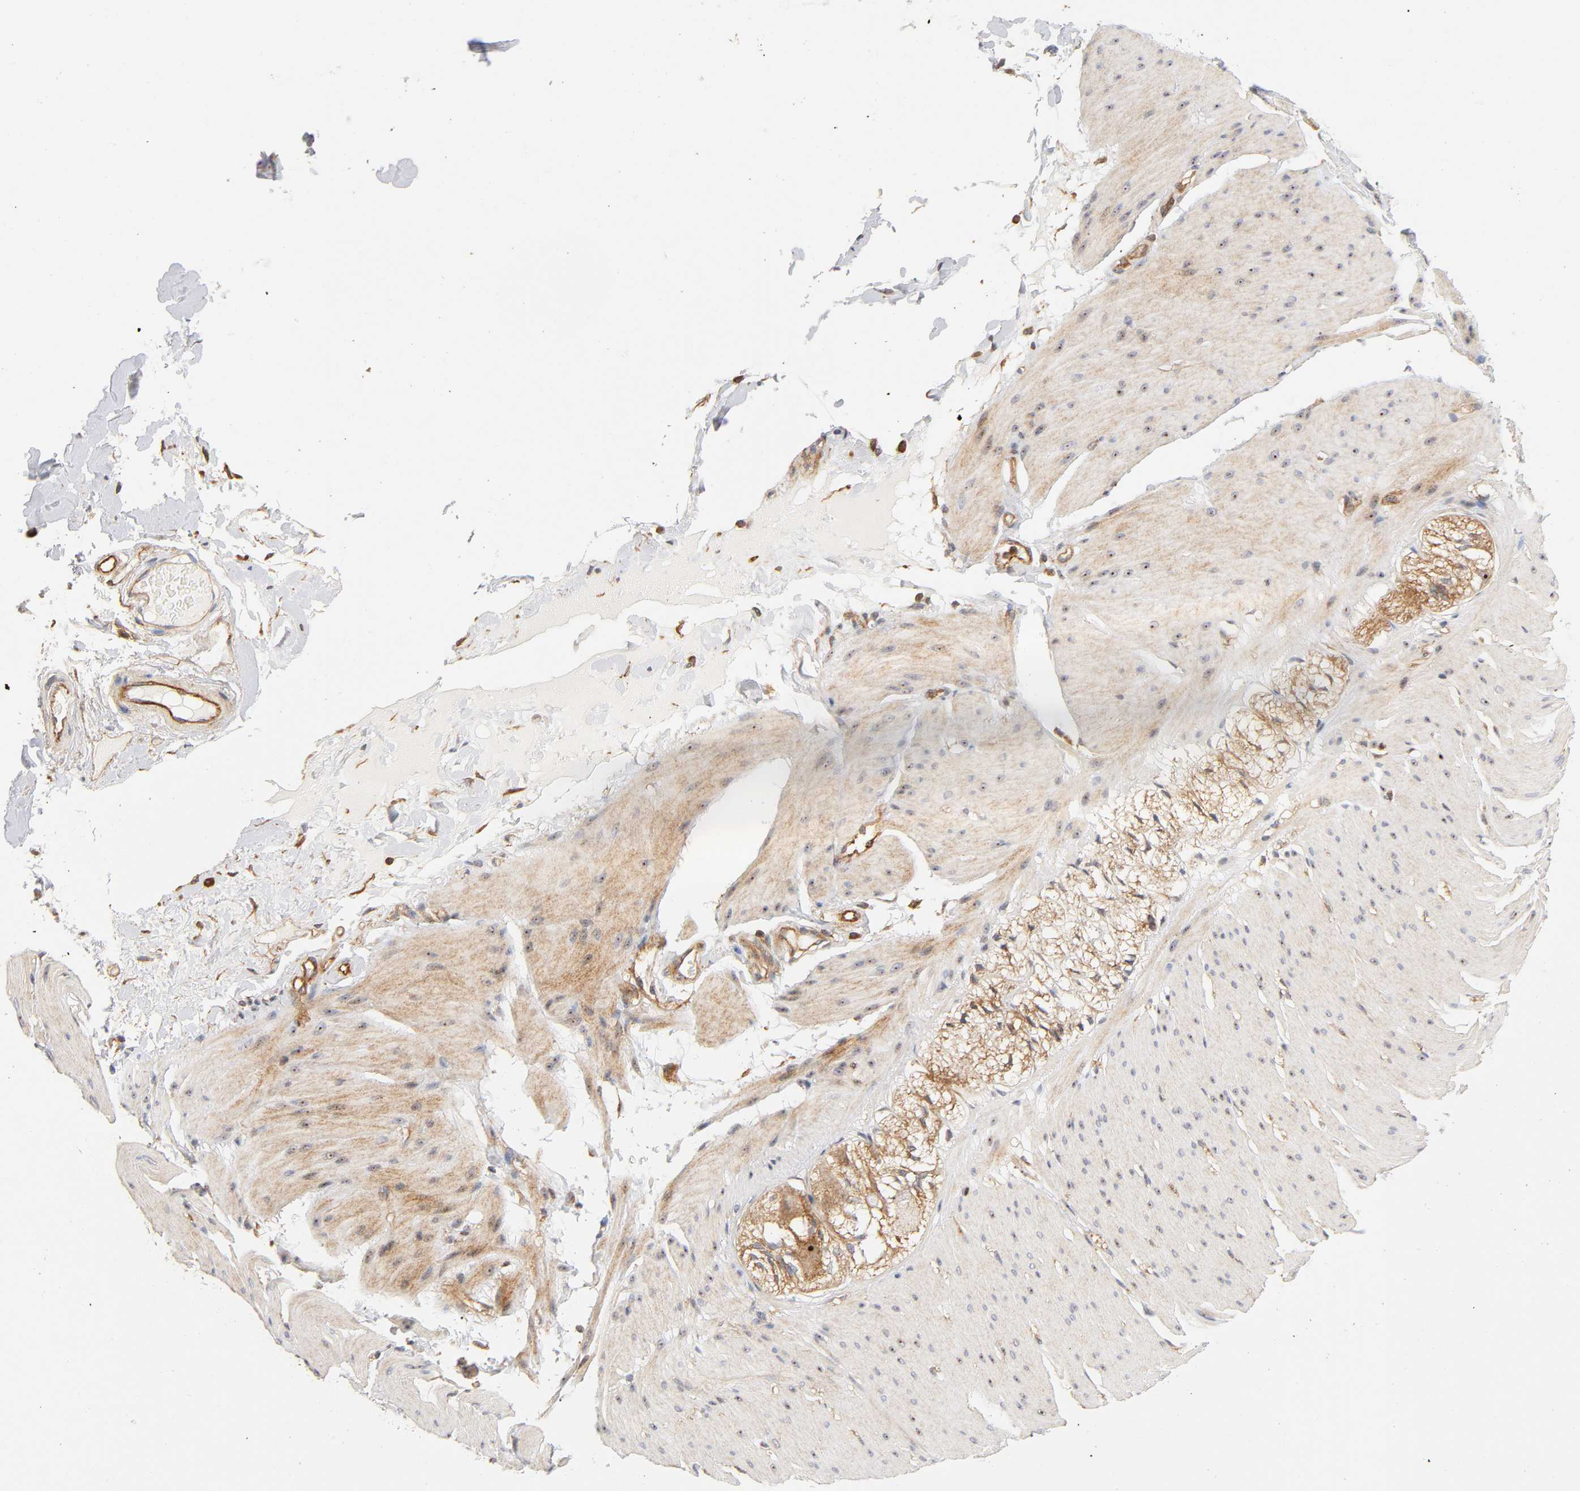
{"staining": {"intensity": "weak", "quantity": ">75%", "location": "cytoplasmic/membranous"}, "tissue": "smooth muscle", "cell_type": "Smooth muscle cells", "image_type": "normal", "snomed": [{"axis": "morphology", "description": "Normal tissue, NOS"}, {"axis": "topography", "description": "Smooth muscle"}, {"axis": "topography", "description": "Colon"}], "caption": "Smooth muscle stained with DAB (3,3'-diaminobenzidine) immunohistochemistry demonstrates low levels of weak cytoplasmic/membranous positivity in about >75% of smooth muscle cells.", "gene": "PLD1", "patient": {"sex": "male", "age": 67}}